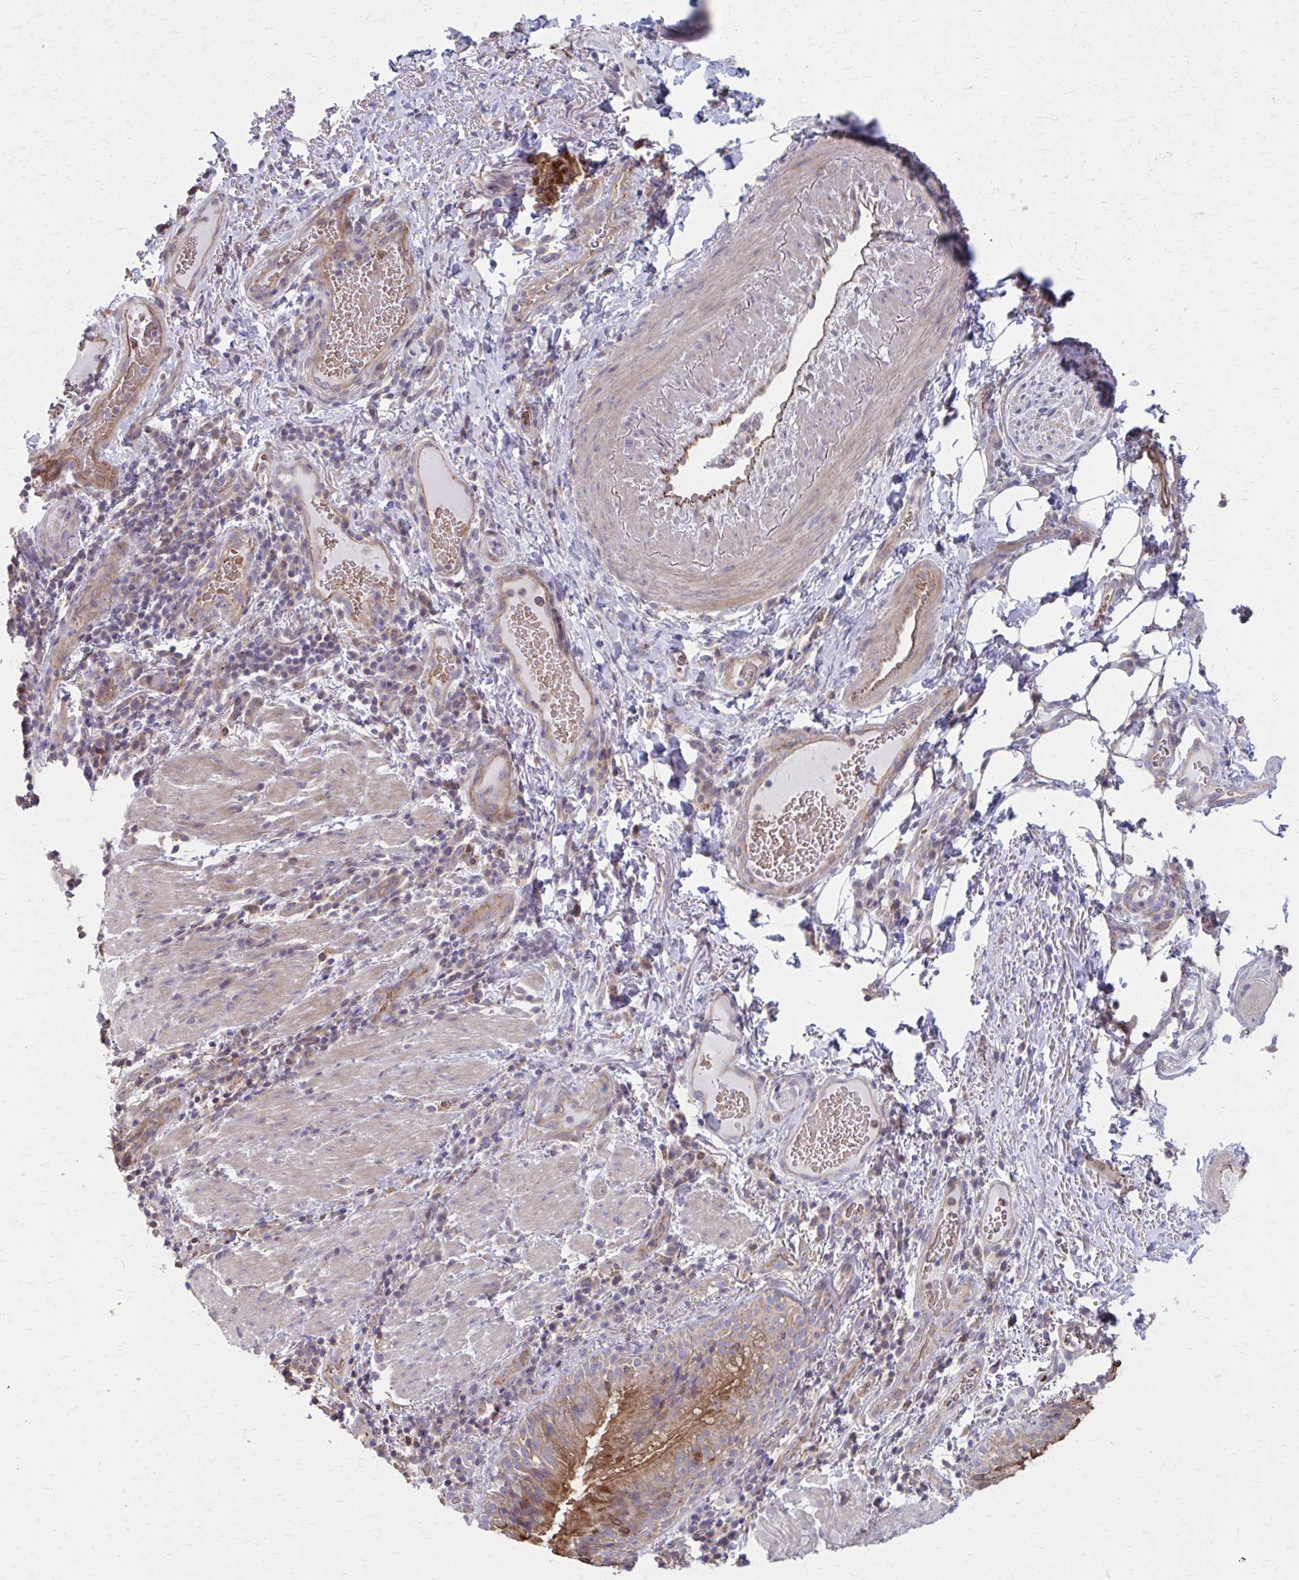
{"staining": {"intensity": "strong", "quantity": "25%-75%", "location": "cytoplasmic/membranous"}, "tissue": "bronchus", "cell_type": "Respiratory epithelial cells", "image_type": "normal", "snomed": [{"axis": "morphology", "description": "Normal tissue, NOS"}, {"axis": "topography", "description": "Lymph node"}, {"axis": "topography", "description": "Bronchus"}], "caption": "Respiratory epithelial cells exhibit strong cytoplasmic/membranous expression in about 25%-75% of cells in normal bronchus.", "gene": "MMP14", "patient": {"sex": "male", "age": 56}}